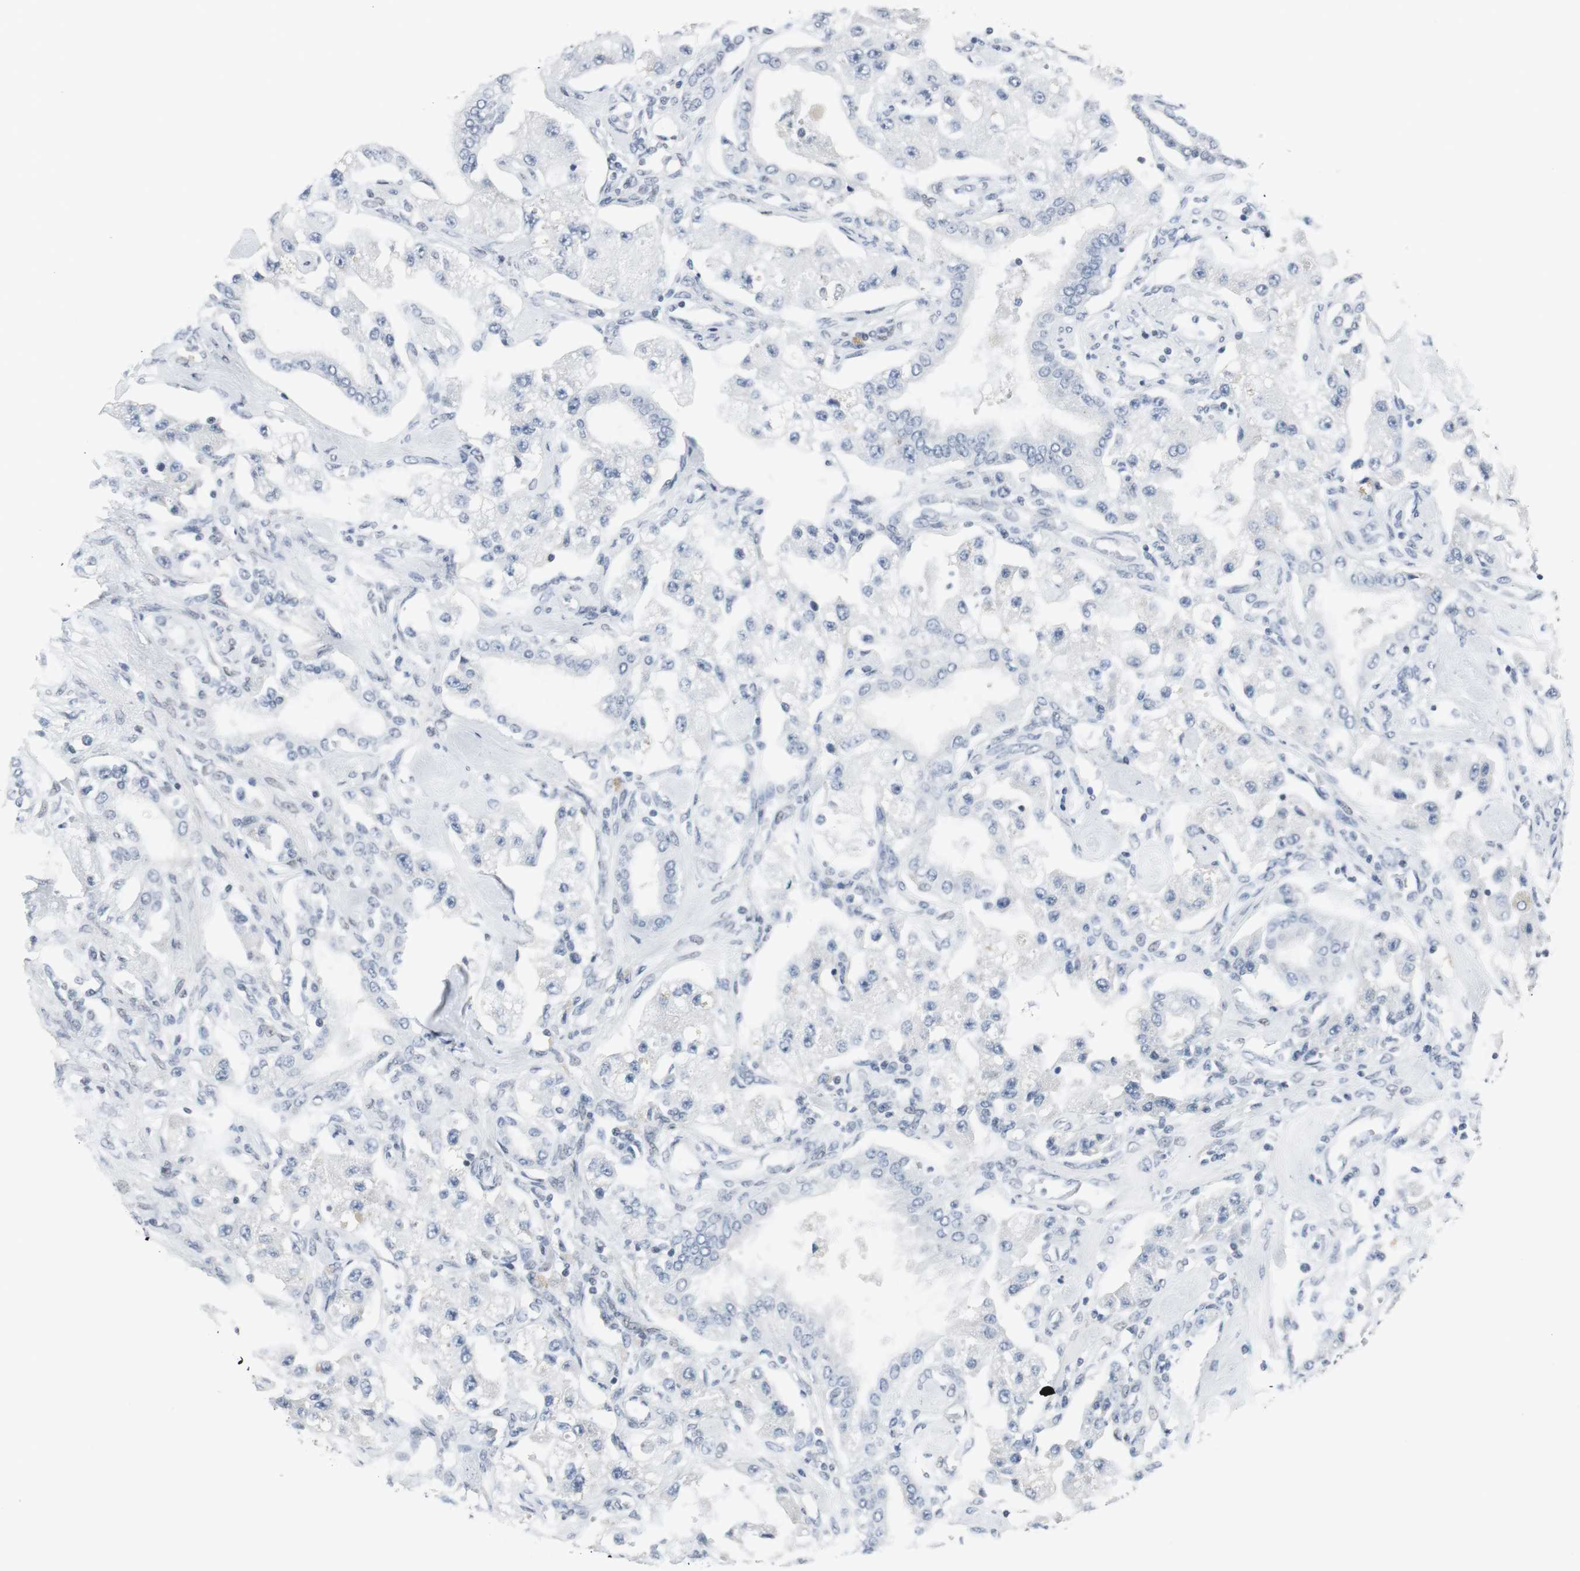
{"staining": {"intensity": "negative", "quantity": "none", "location": "none"}, "tissue": "carcinoid", "cell_type": "Tumor cells", "image_type": "cancer", "snomed": [{"axis": "morphology", "description": "Carcinoid, malignant, NOS"}, {"axis": "topography", "description": "Pancreas"}], "caption": "IHC of carcinoid exhibits no staining in tumor cells.", "gene": "ELK1", "patient": {"sex": "male", "age": 41}}